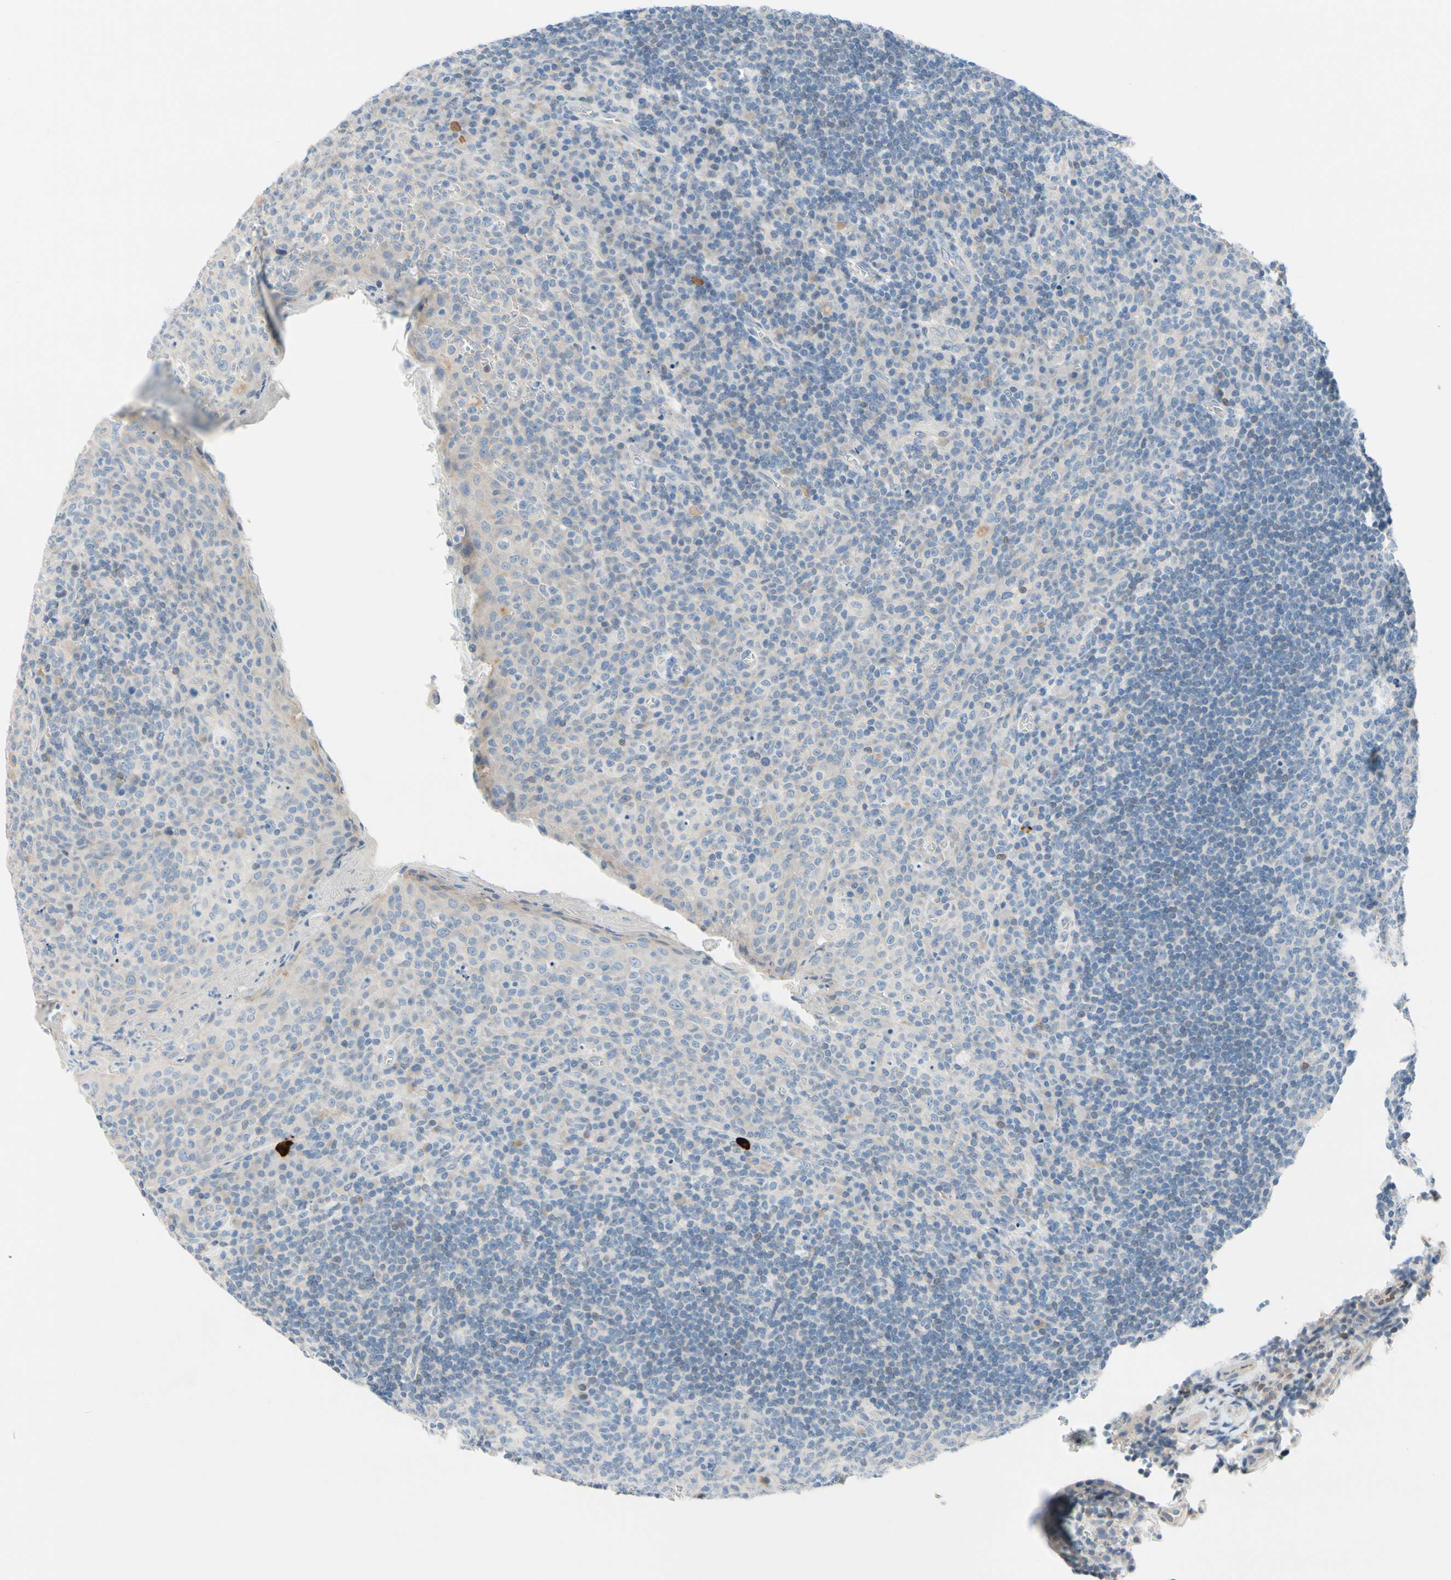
{"staining": {"intensity": "negative", "quantity": "none", "location": "none"}, "tissue": "tonsil", "cell_type": "Germinal center cells", "image_type": "normal", "snomed": [{"axis": "morphology", "description": "Normal tissue, NOS"}, {"axis": "topography", "description": "Tonsil"}], "caption": "Tonsil stained for a protein using IHC displays no staining germinal center cells.", "gene": "ZNF132", "patient": {"sex": "male", "age": 17}}